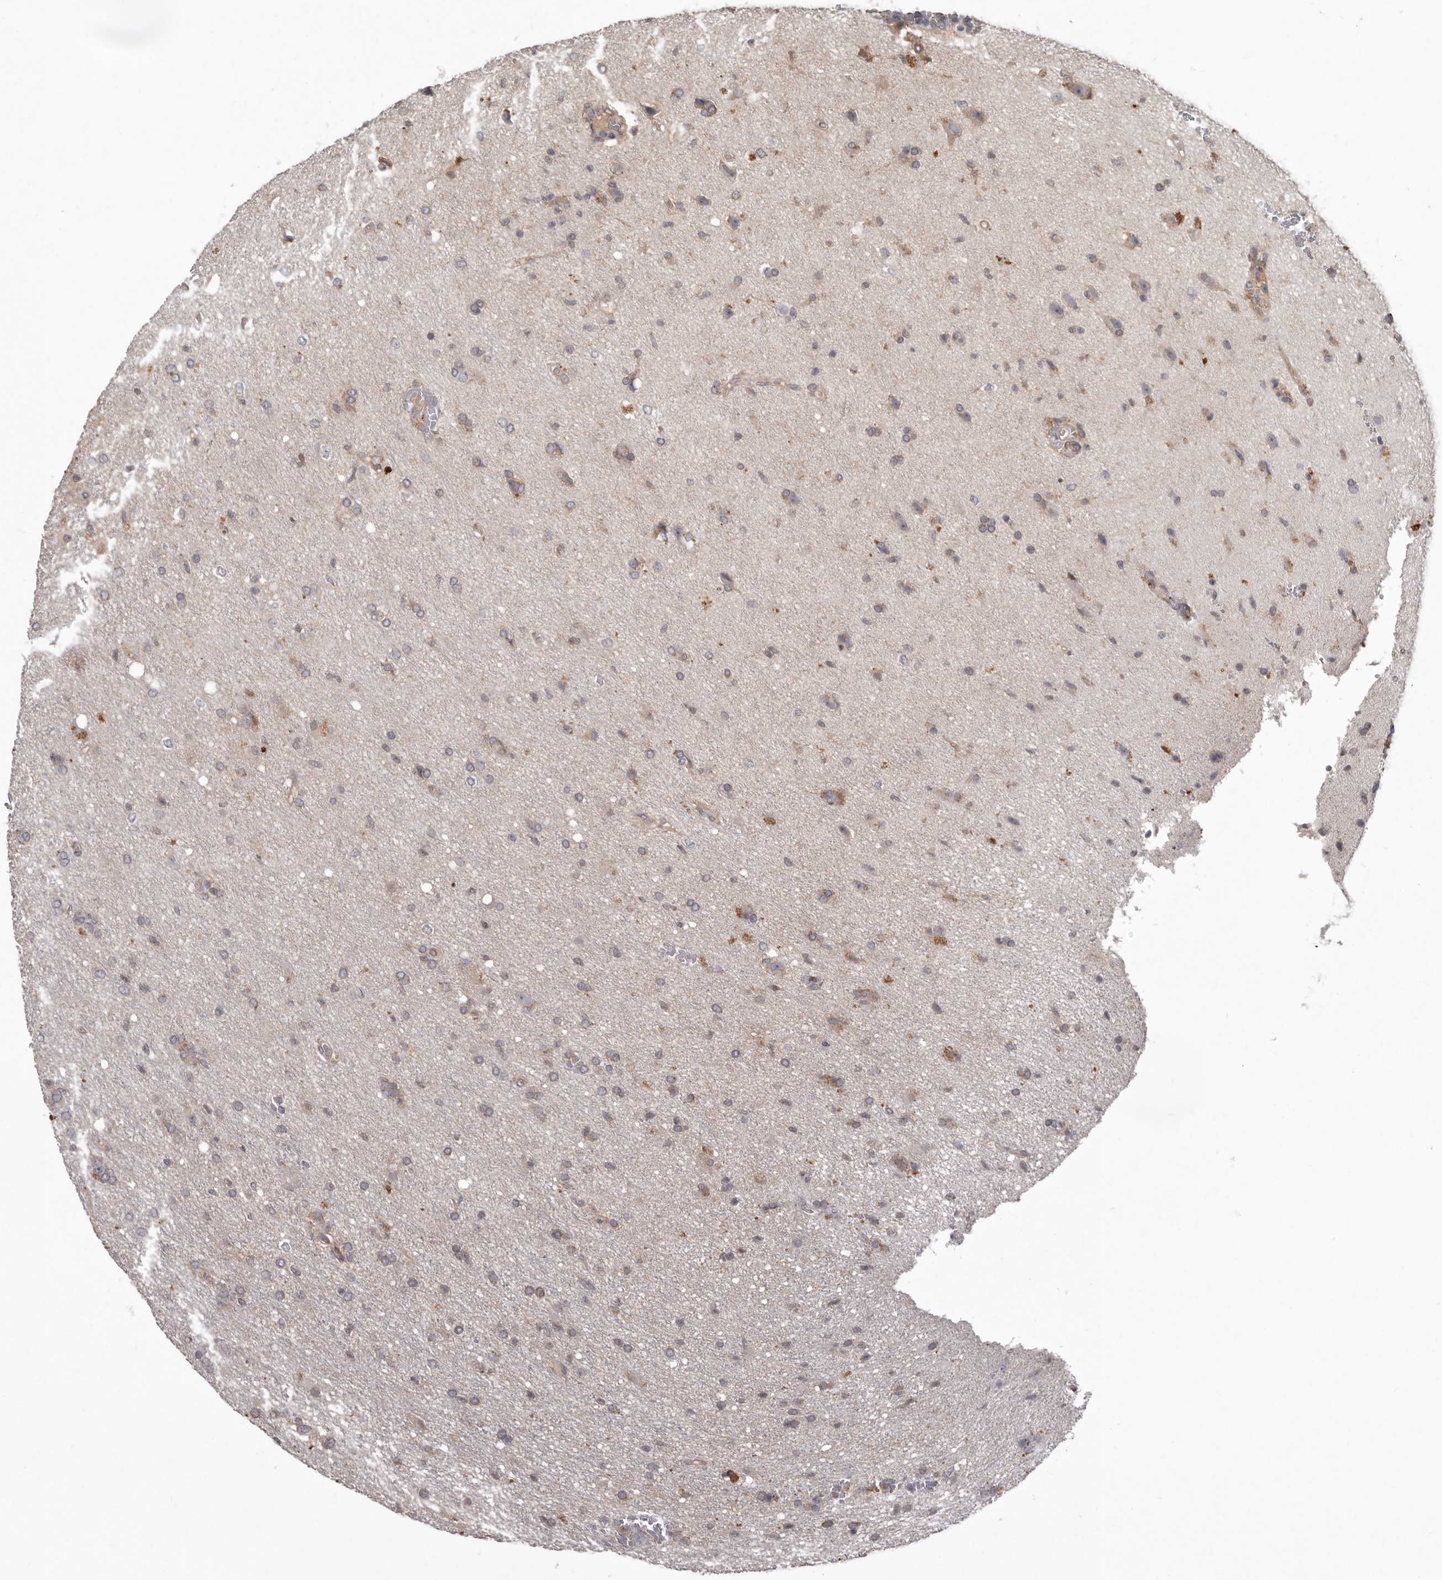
{"staining": {"intensity": "moderate", "quantity": "<25%", "location": "cytoplasmic/membranous,nuclear"}, "tissue": "glioma", "cell_type": "Tumor cells", "image_type": "cancer", "snomed": [{"axis": "morphology", "description": "Glioma, malignant, High grade"}, {"axis": "topography", "description": "Brain"}], "caption": "The image displays staining of glioma, revealing moderate cytoplasmic/membranous and nuclear protein expression (brown color) within tumor cells.", "gene": "CDCA8", "patient": {"sex": "female", "age": 57}}